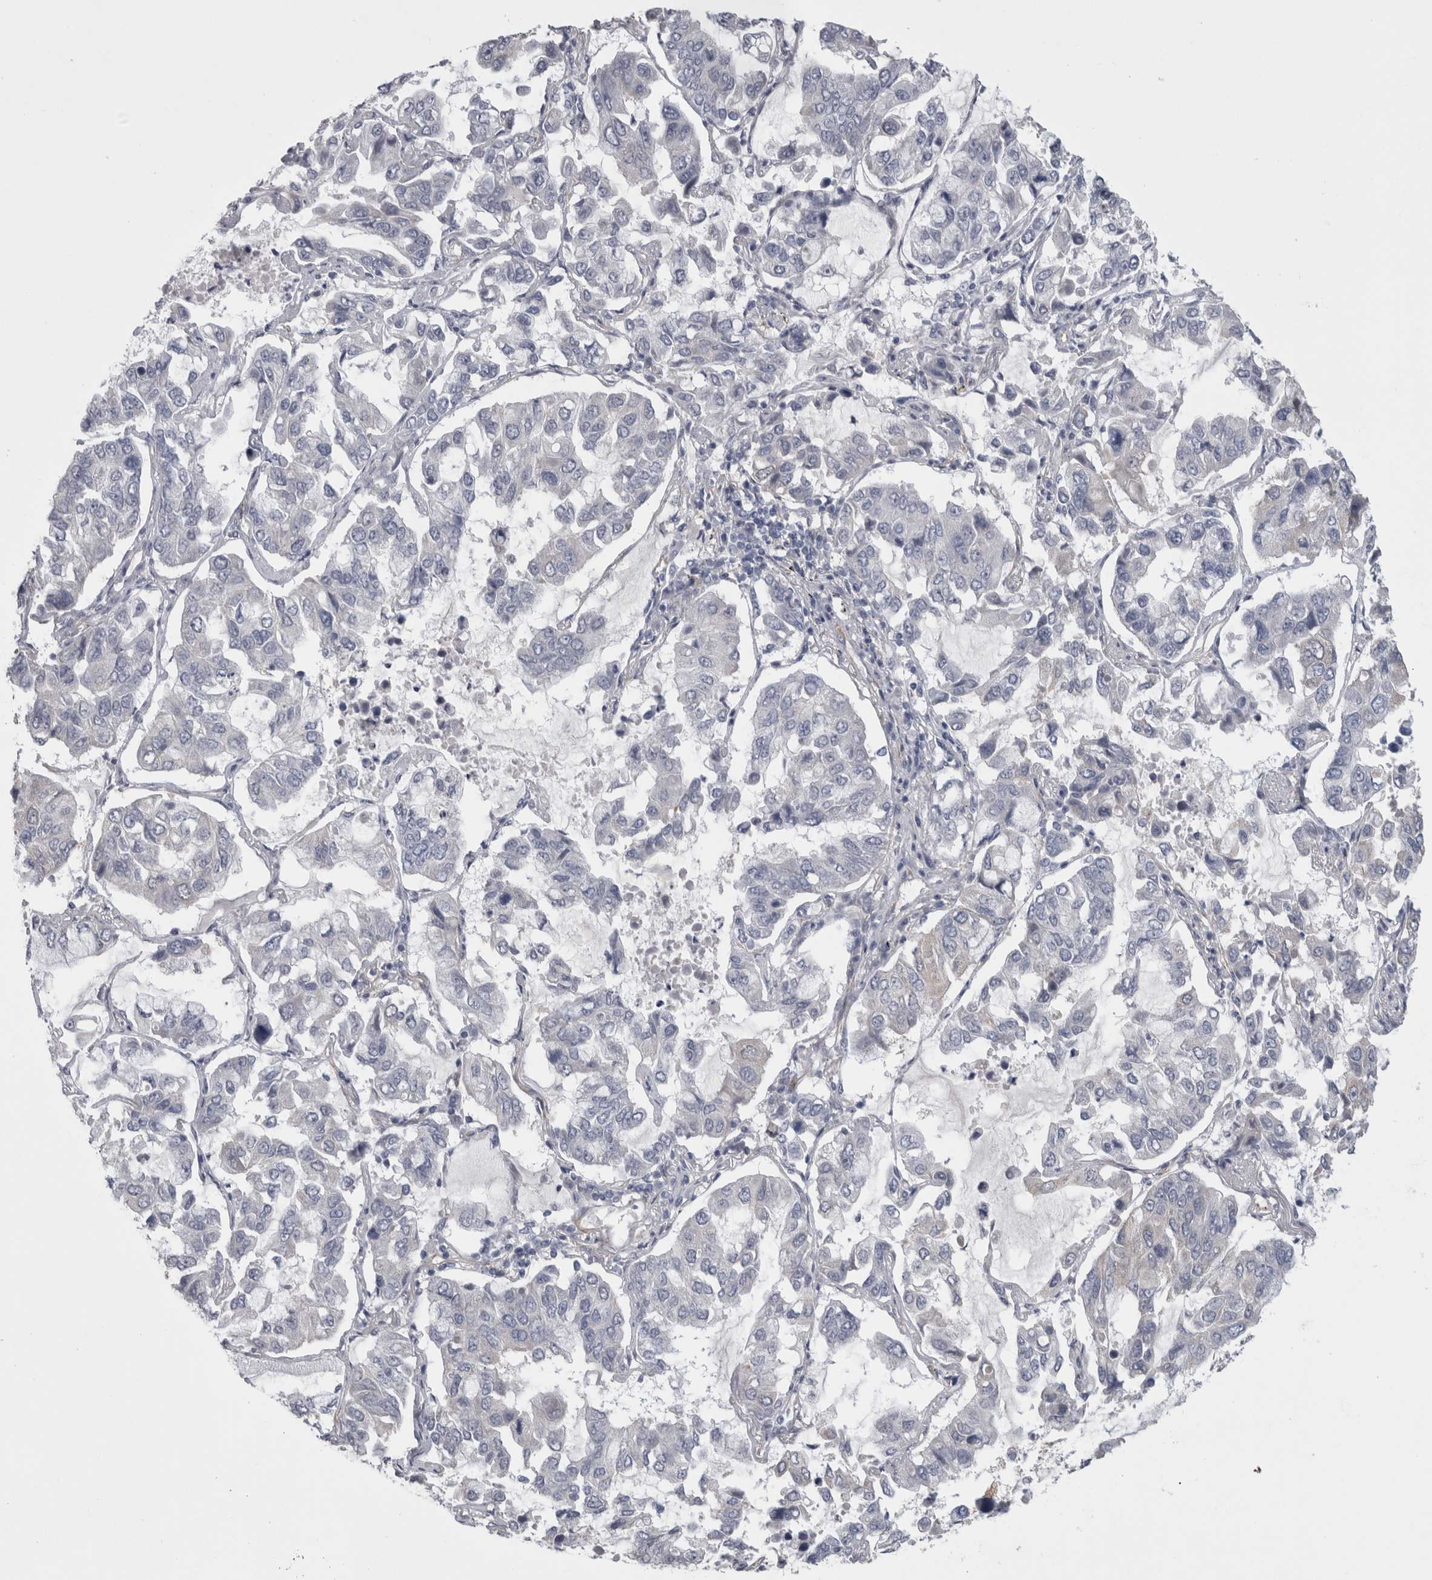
{"staining": {"intensity": "negative", "quantity": "none", "location": "none"}, "tissue": "lung cancer", "cell_type": "Tumor cells", "image_type": "cancer", "snomed": [{"axis": "morphology", "description": "Adenocarcinoma, NOS"}, {"axis": "topography", "description": "Lung"}], "caption": "The IHC histopathology image has no significant staining in tumor cells of lung cancer (adenocarcinoma) tissue.", "gene": "ACOT7", "patient": {"sex": "male", "age": 64}}